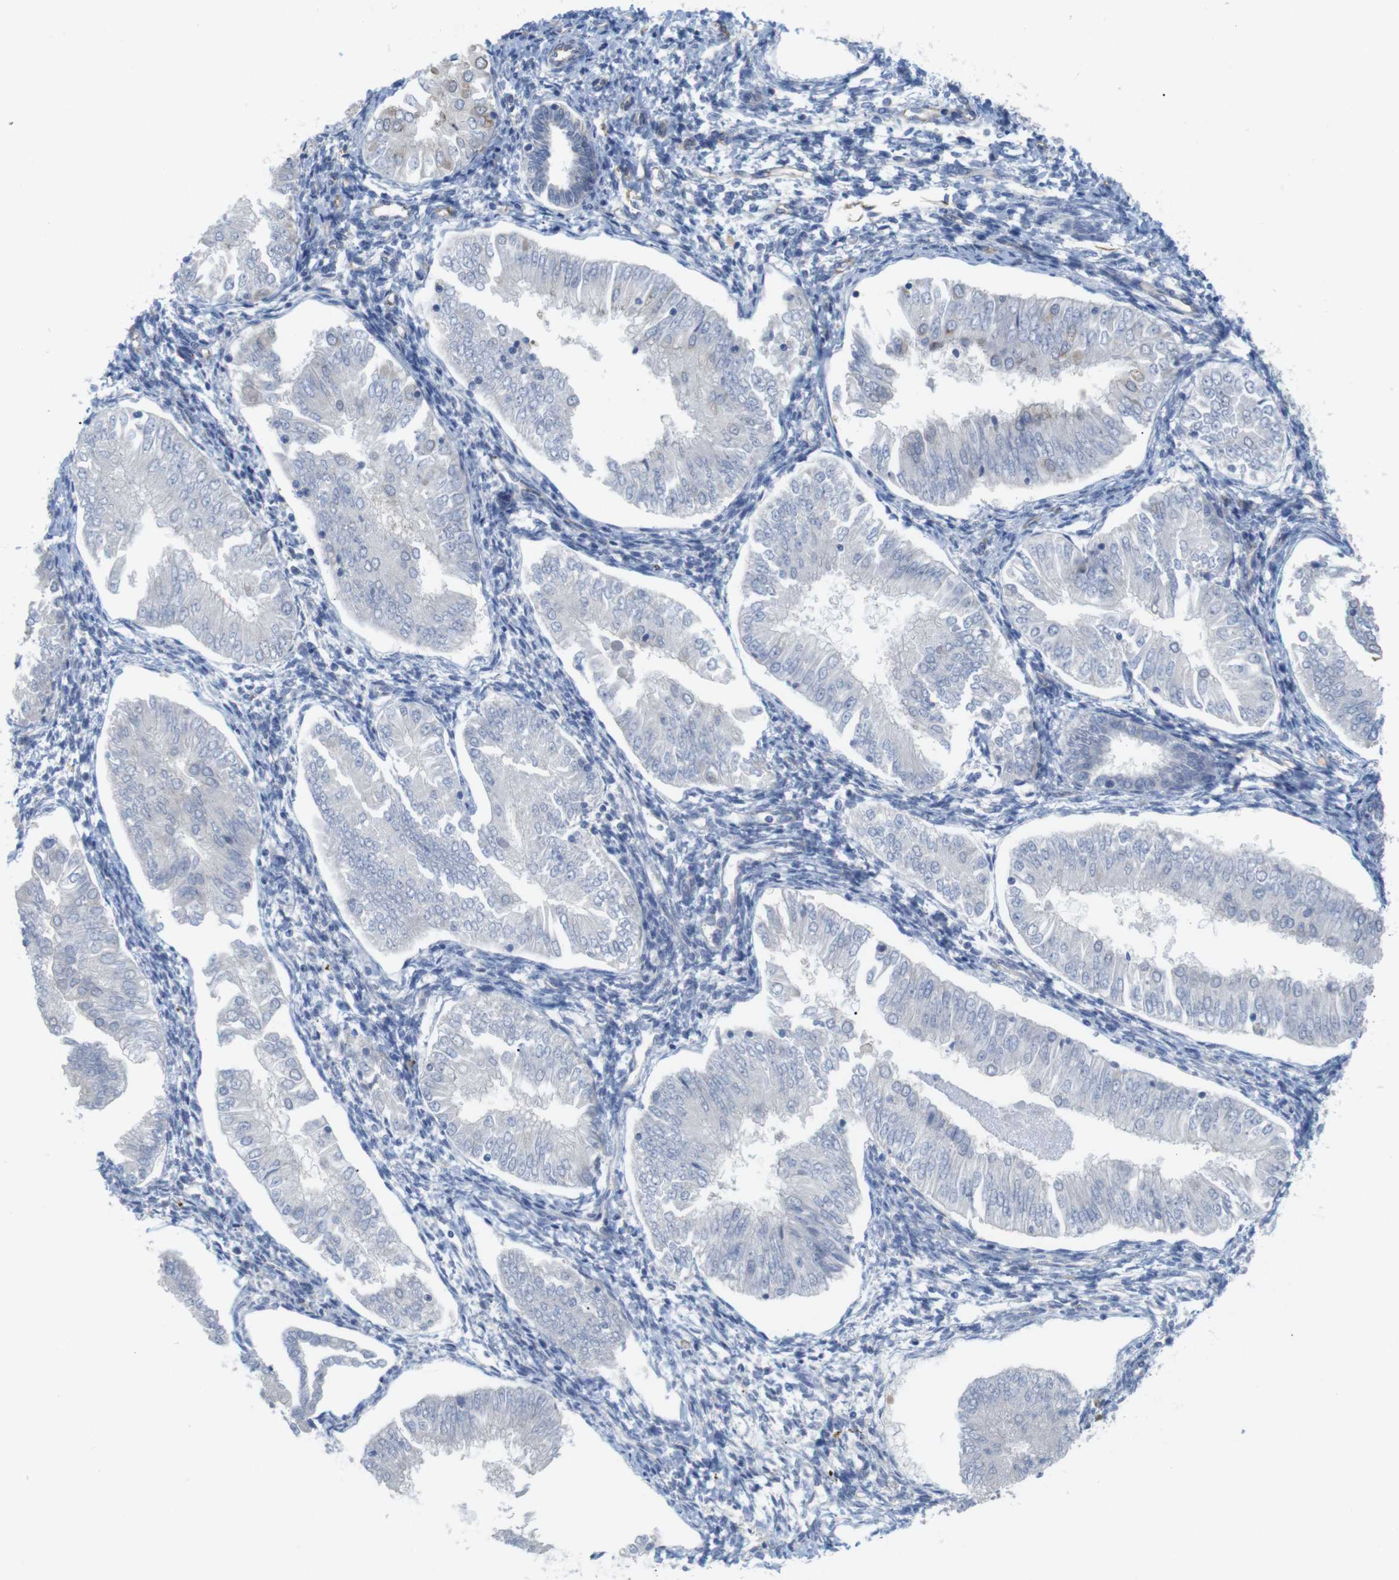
{"staining": {"intensity": "negative", "quantity": "none", "location": "none"}, "tissue": "endometrial cancer", "cell_type": "Tumor cells", "image_type": "cancer", "snomed": [{"axis": "morphology", "description": "Adenocarcinoma, NOS"}, {"axis": "topography", "description": "Endometrium"}], "caption": "Tumor cells are negative for brown protein staining in endometrial cancer (adenocarcinoma). Nuclei are stained in blue.", "gene": "PCNX2", "patient": {"sex": "female", "age": 53}}